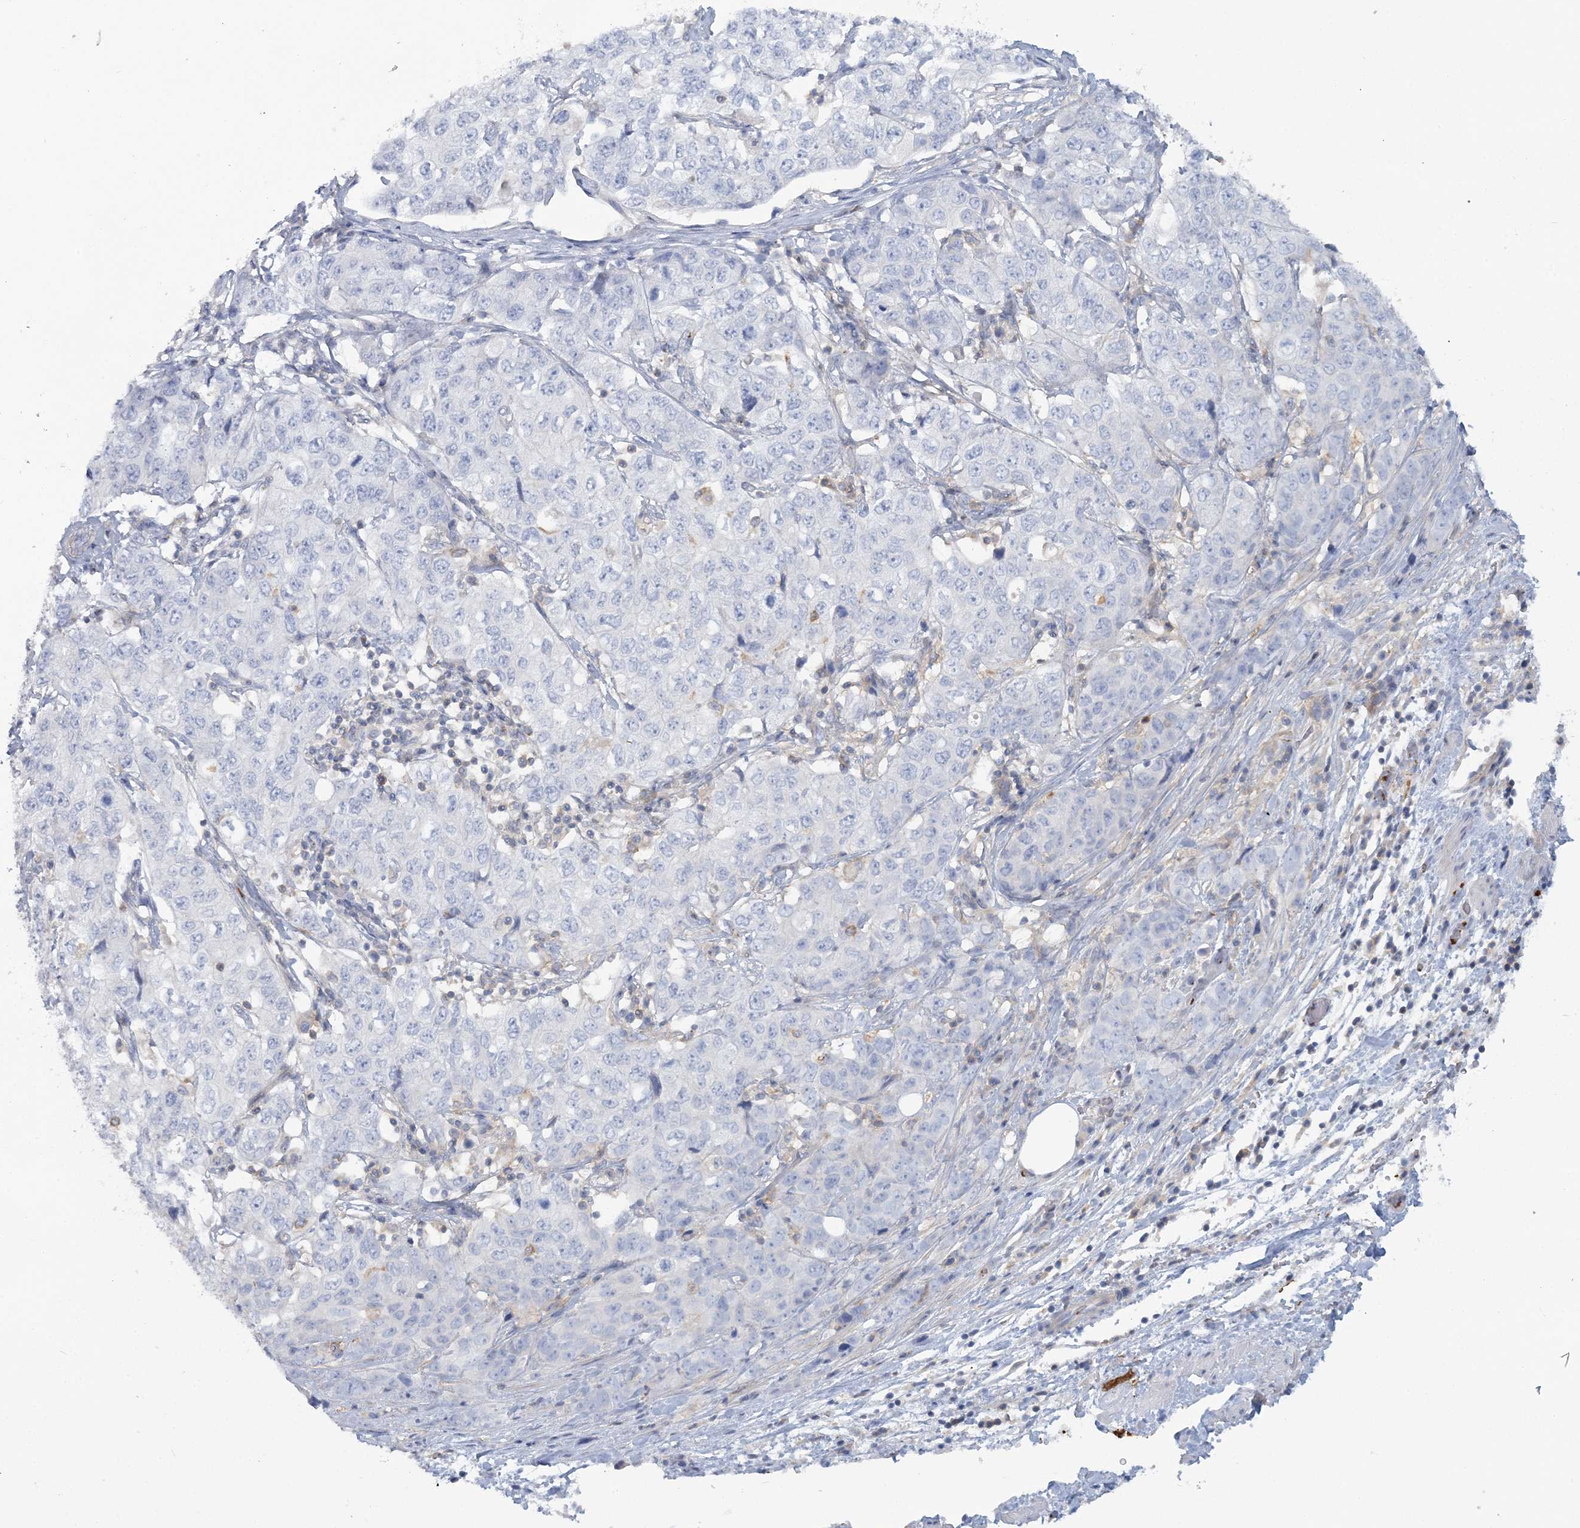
{"staining": {"intensity": "negative", "quantity": "none", "location": "none"}, "tissue": "stomach cancer", "cell_type": "Tumor cells", "image_type": "cancer", "snomed": [{"axis": "morphology", "description": "Adenocarcinoma, NOS"}, {"axis": "topography", "description": "Stomach"}], "caption": "Immunohistochemistry of human stomach cancer (adenocarcinoma) reveals no positivity in tumor cells.", "gene": "CUEDC2", "patient": {"sex": "male", "age": 48}}